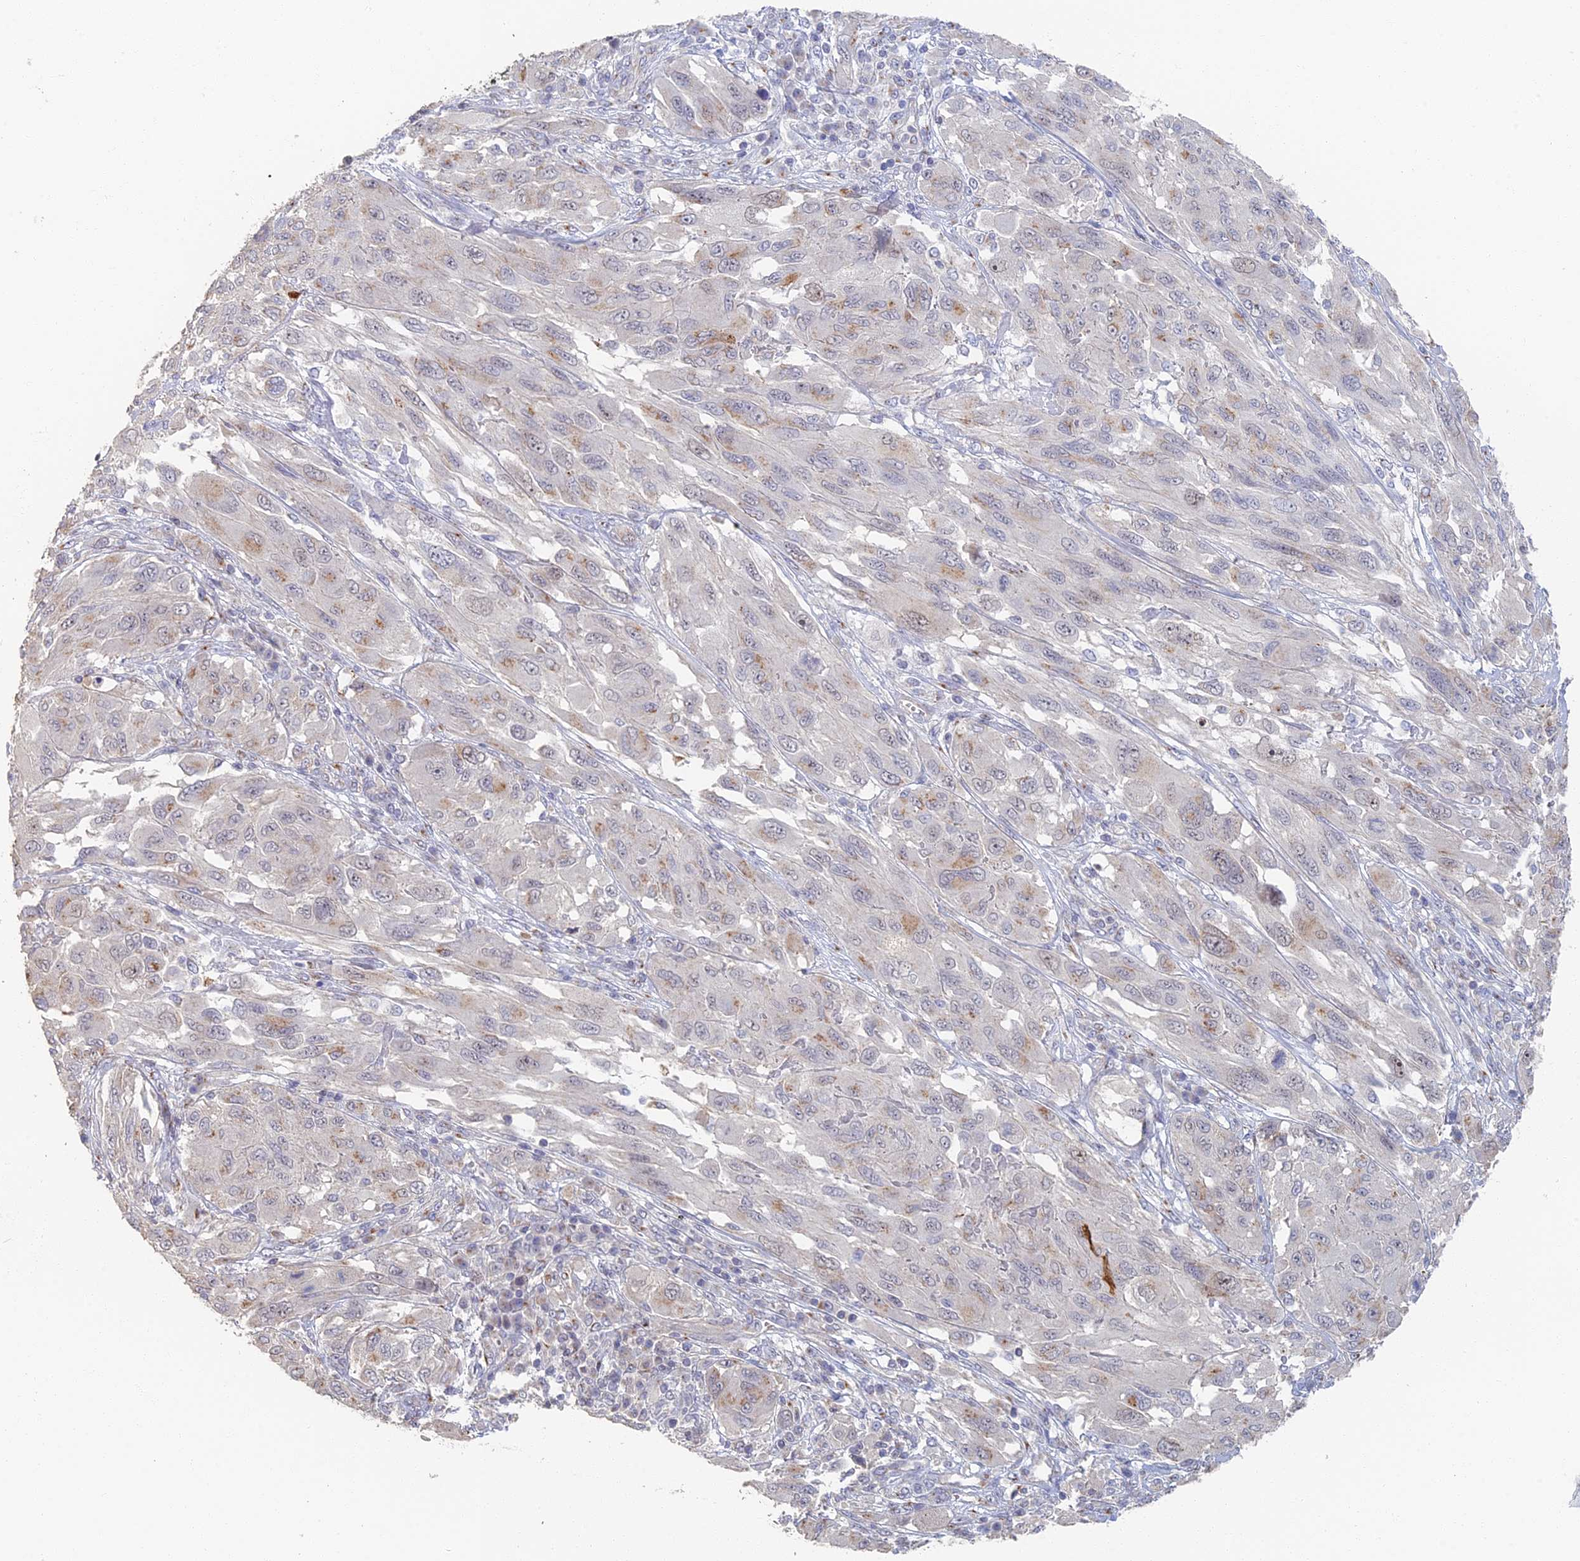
{"staining": {"intensity": "moderate", "quantity": "<25%", "location": "cytoplasmic/membranous"}, "tissue": "melanoma", "cell_type": "Tumor cells", "image_type": "cancer", "snomed": [{"axis": "morphology", "description": "Malignant melanoma, NOS"}, {"axis": "topography", "description": "Skin"}], "caption": "A low amount of moderate cytoplasmic/membranous staining is present in approximately <25% of tumor cells in malignant melanoma tissue.", "gene": "GPATCH1", "patient": {"sex": "female", "age": 91}}